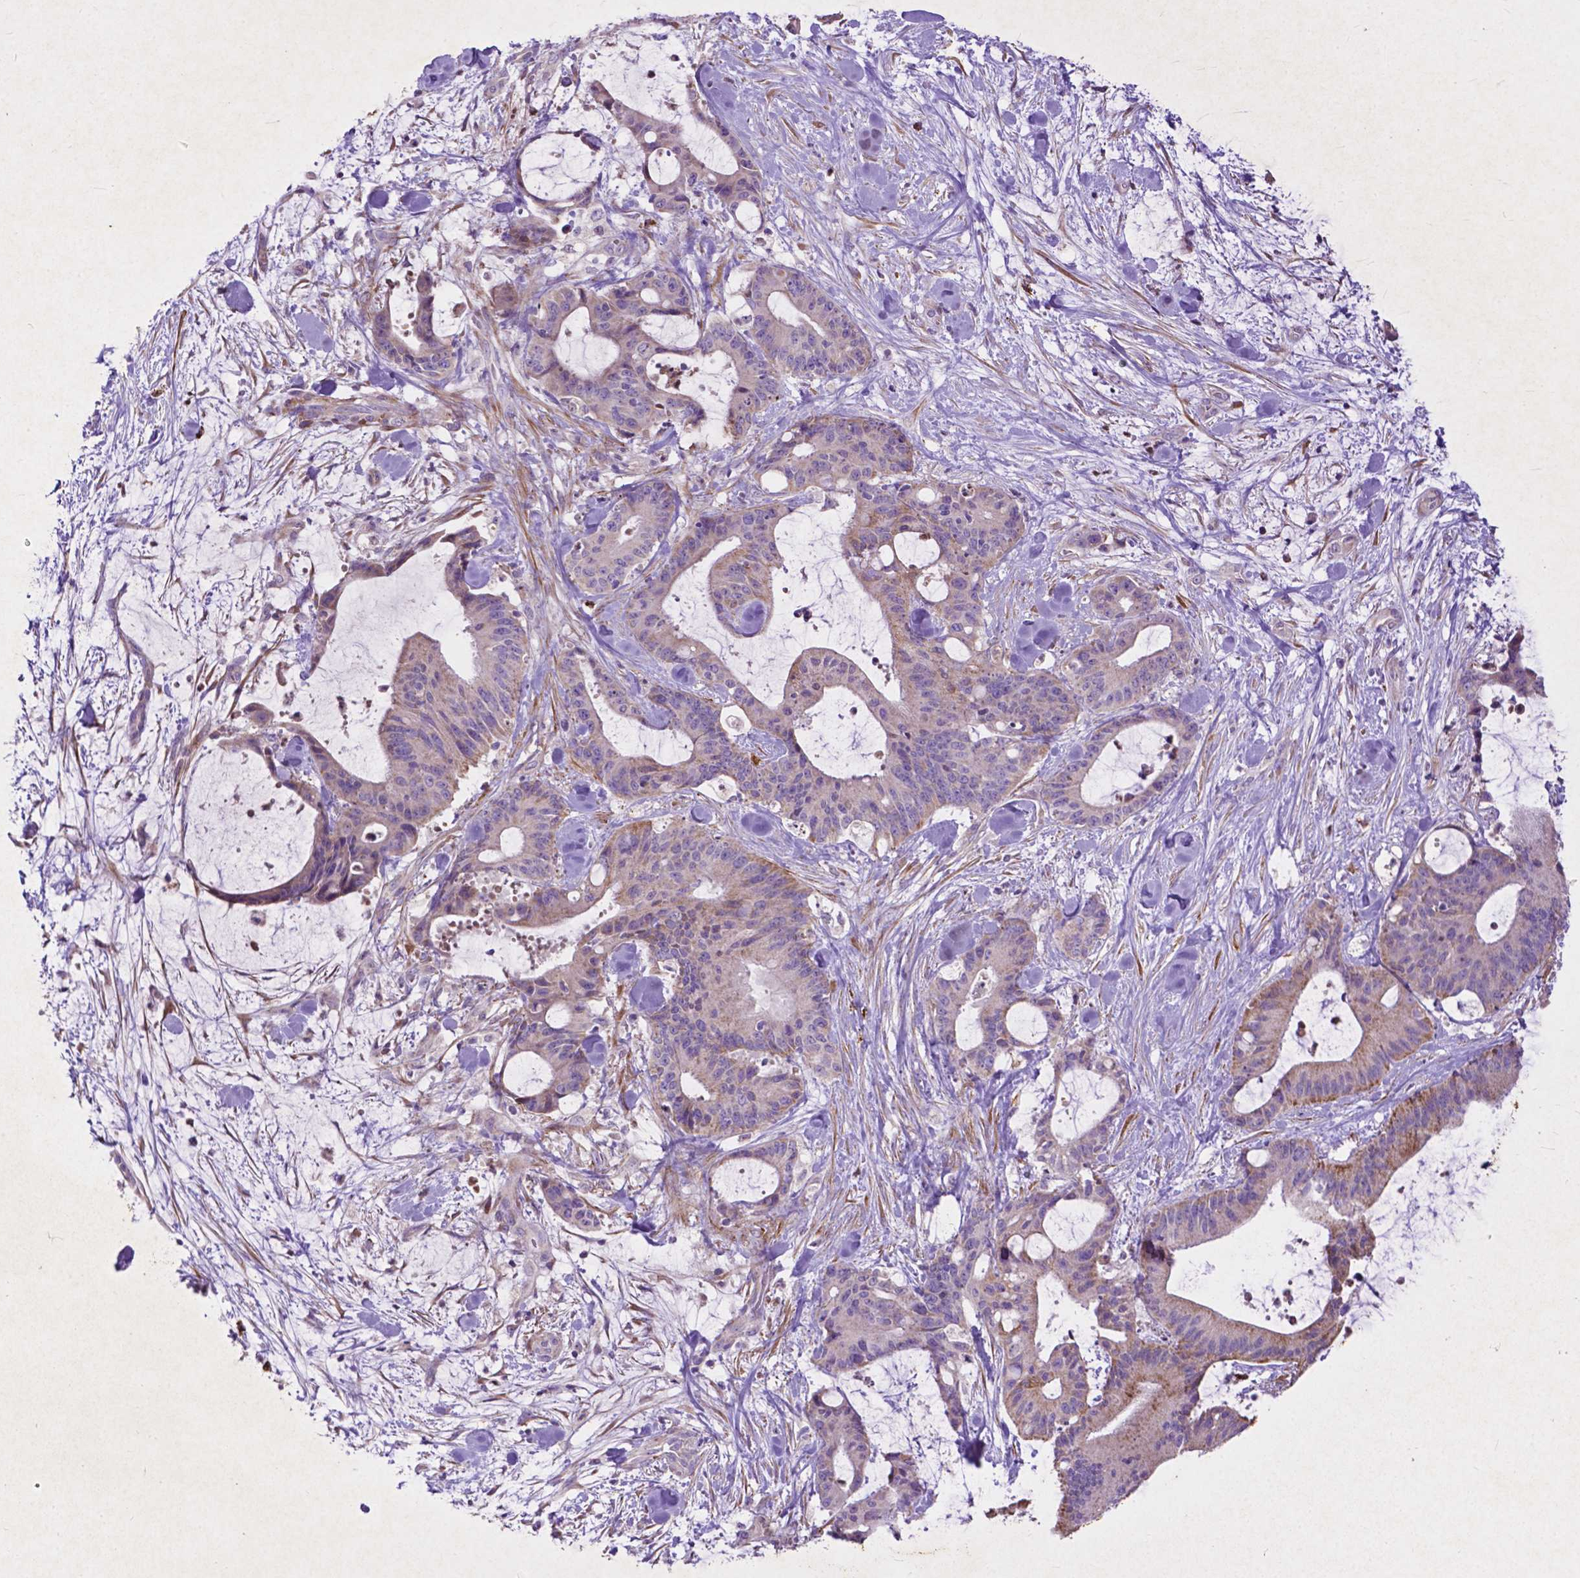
{"staining": {"intensity": "moderate", "quantity": "<25%", "location": "cytoplasmic/membranous"}, "tissue": "liver cancer", "cell_type": "Tumor cells", "image_type": "cancer", "snomed": [{"axis": "morphology", "description": "Cholangiocarcinoma"}, {"axis": "topography", "description": "Liver"}], "caption": "Liver cholangiocarcinoma tissue shows moderate cytoplasmic/membranous positivity in about <25% of tumor cells Immunohistochemistry stains the protein in brown and the nuclei are stained blue.", "gene": "THEGL", "patient": {"sex": "female", "age": 73}}